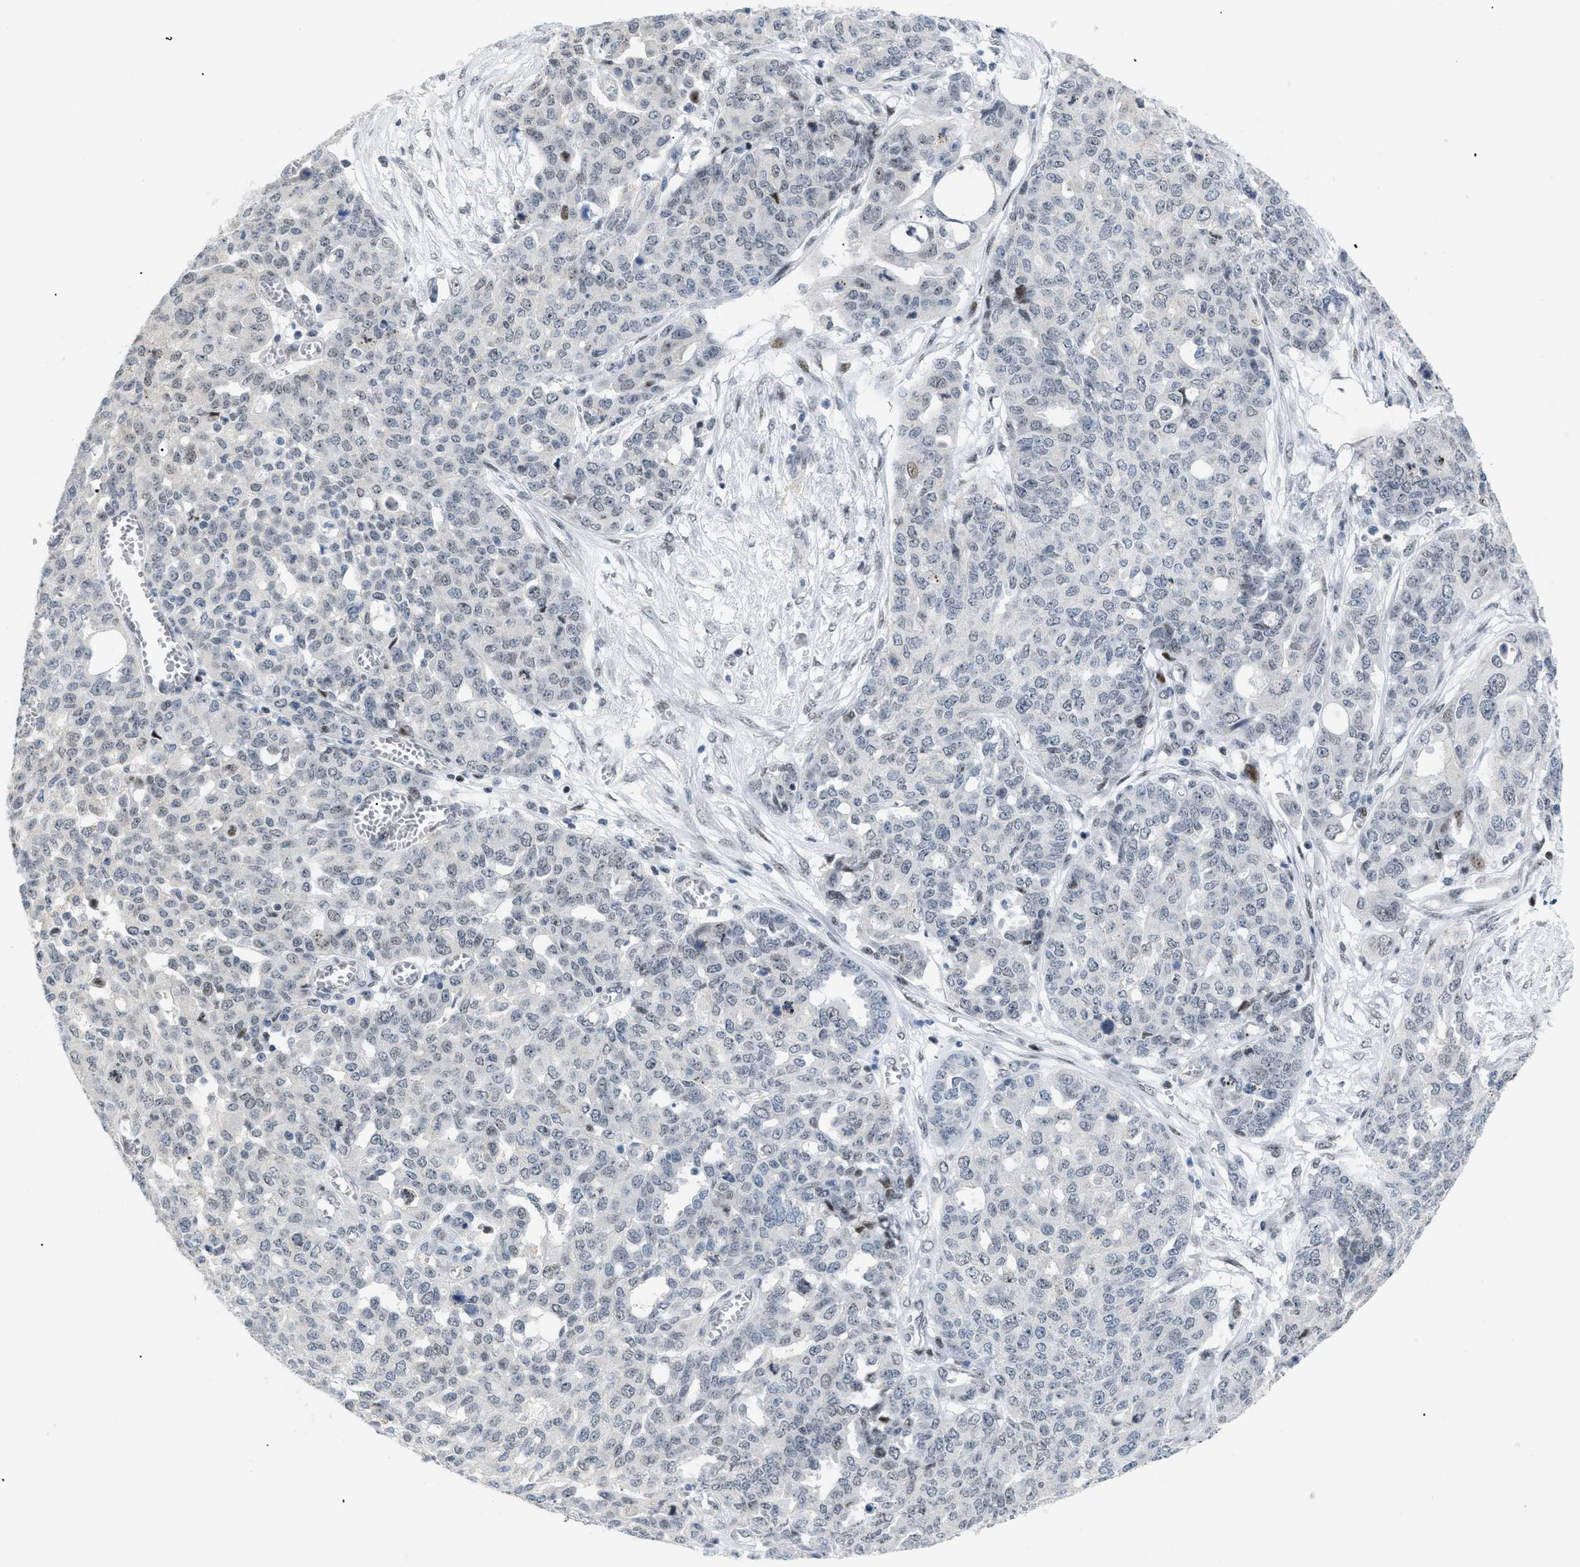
{"staining": {"intensity": "negative", "quantity": "none", "location": "none"}, "tissue": "ovarian cancer", "cell_type": "Tumor cells", "image_type": "cancer", "snomed": [{"axis": "morphology", "description": "Cystadenocarcinoma, serous, NOS"}, {"axis": "topography", "description": "Ovary"}], "caption": "High magnification brightfield microscopy of ovarian serous cystadenocarcinoma stained with DAB (3,3'-diaminobenzidine) (brown) and counterstained with hematoxylin (blue): tumor cells show no significant positivity.", "gene": "MED1", "patient": {"sex": "female", "age": 56}}